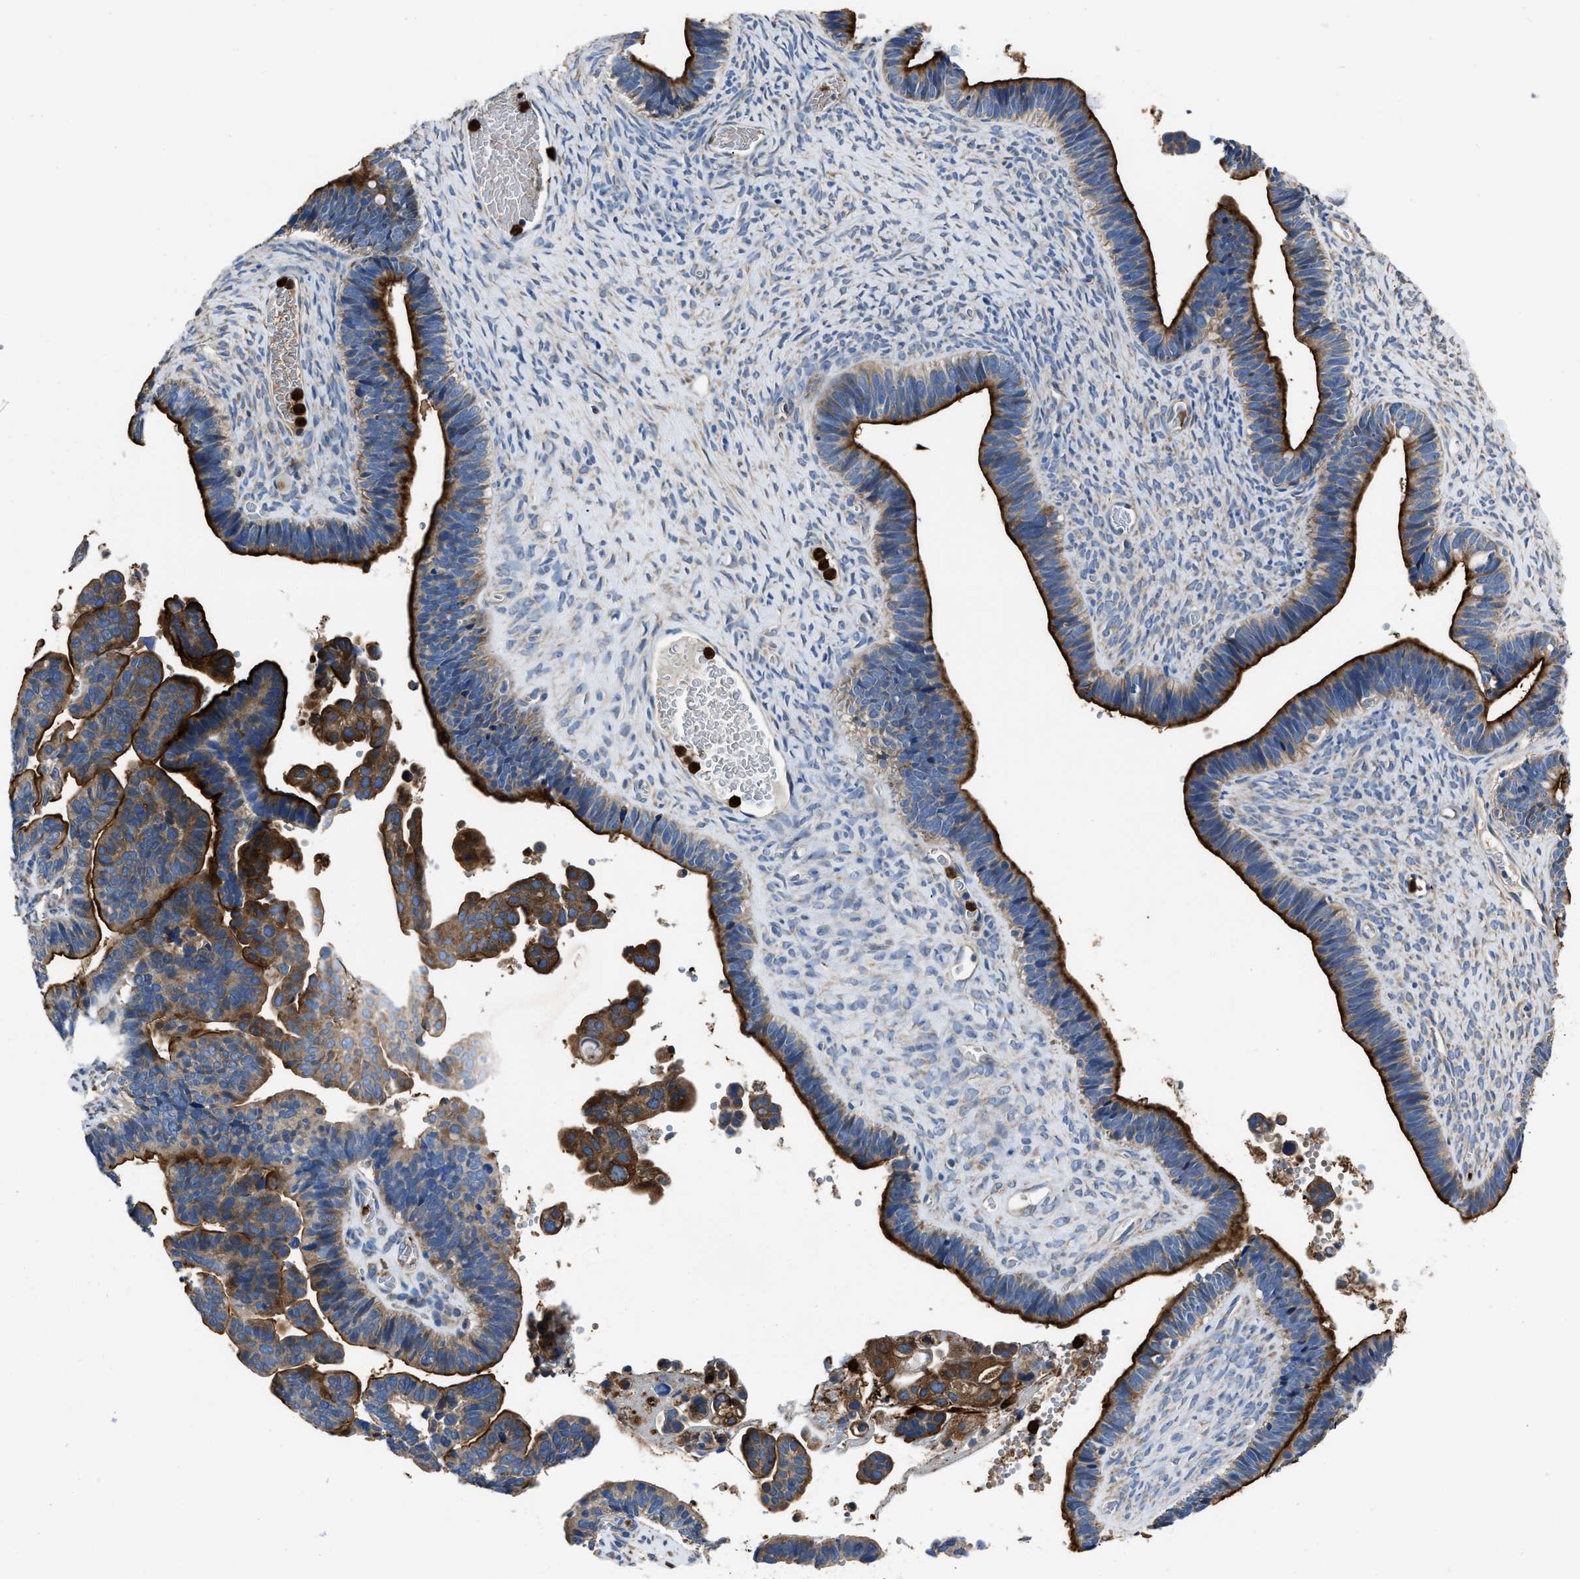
{"staining": {"intensity": "strong", "quantity": ">75%", "location": "cytoplasmic/membranous"}, "tissue": "ovarian cancer", "cell_type": "Tumor cells", "image_type": "cancer", "snomed": [{"axis": "morphology", "description": "Cystadenocarcinoma, serous, NOS"}, {"axis": "topography", "description": "Ovary"}], "caption": "An image of ovarian cancer (serous cystadenocarcinoma) stained for a protein reveals strong cytoplasmic/membranous brown staining in tumor cells.", "gene": "ANGPT1", "patient": {"sex": "female", "age": 56}}